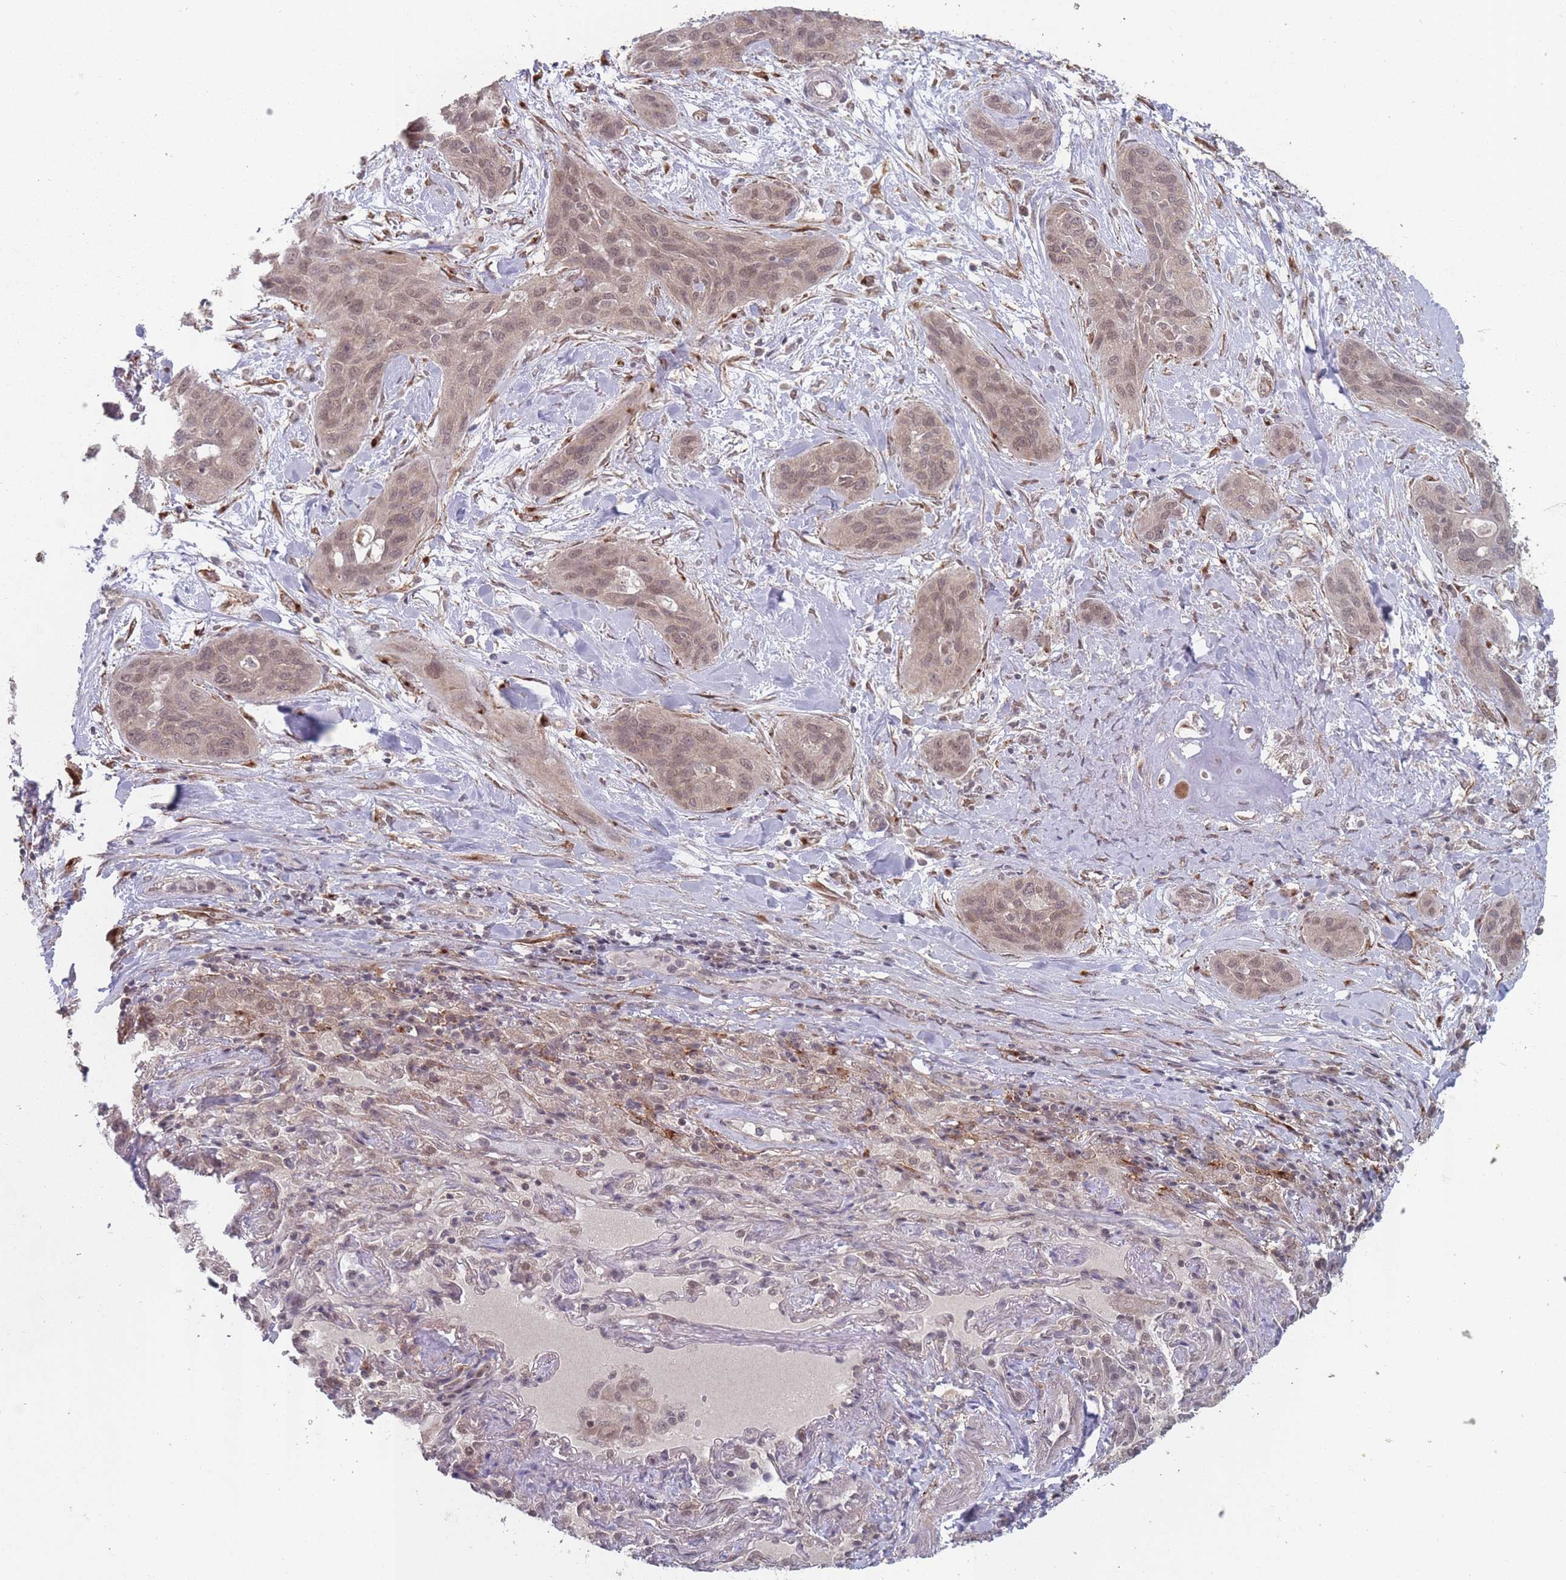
{"staining": {"intensity": "moderate", "quantity": ">75%", "location": "nuclear"}, "tissue": "lung cancer", "cell_type": "Tumor cells", "image_type": "cancer", "snomed": [{"axis": "morphology", "description": "Squamous cell carcinoma, NOS"}, {"axis": "topography", "description": "Lung"}], "caption": "This photomicrograph reveals lung squamous cell carcinoma stained with IHC to label a protein in brown. The nuclear of tumor cells show moderate positivity for the protein. Nuclei are counter-stained blue.", "gene": "CNTRL", "patient": {"sex": "female", "age": 70}}